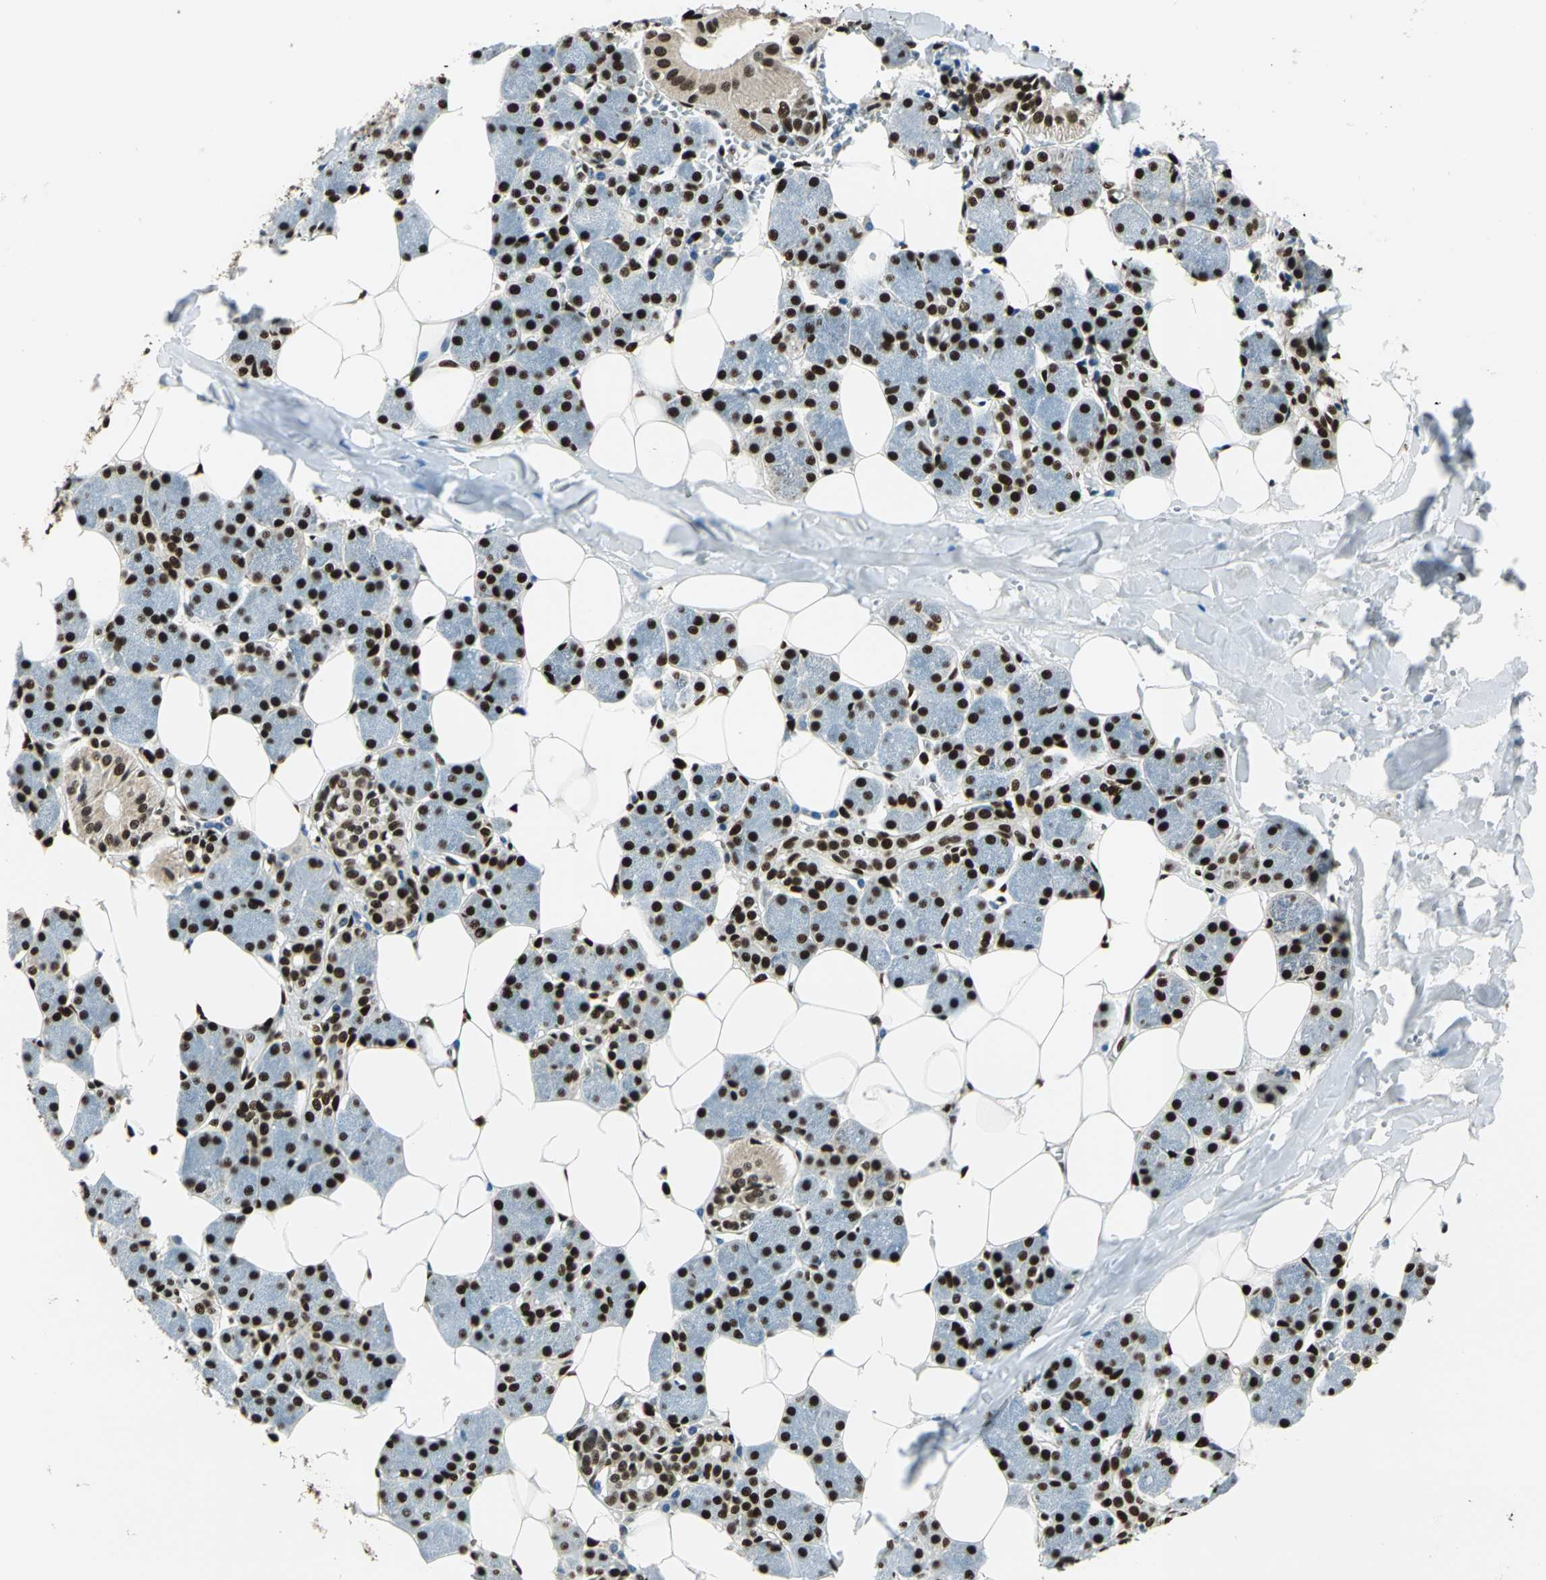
{"staining": {"intensity": "strong", "quantity": ">75%", "location": "nuclear"}, "tissue": "salivary gland", "cell_type": "Glandular cells", "image_type": "normal", "snomed": [{"axis": "morphology", "description": "Normal tissue, NOS"}, {"axis": "morphology", "description": "Adenoma, NOS"}, {"axis": "topography", "description": "Salivary gland"}], "caption": "Glandular cells display strong nuclear staining in approximately >75% of cells in benign salivary gland. (DAB = brown stain, brightfield microscopy at high magnification).", "gene": "NFIA", "patient": {"sex": "female", "age": 32}}